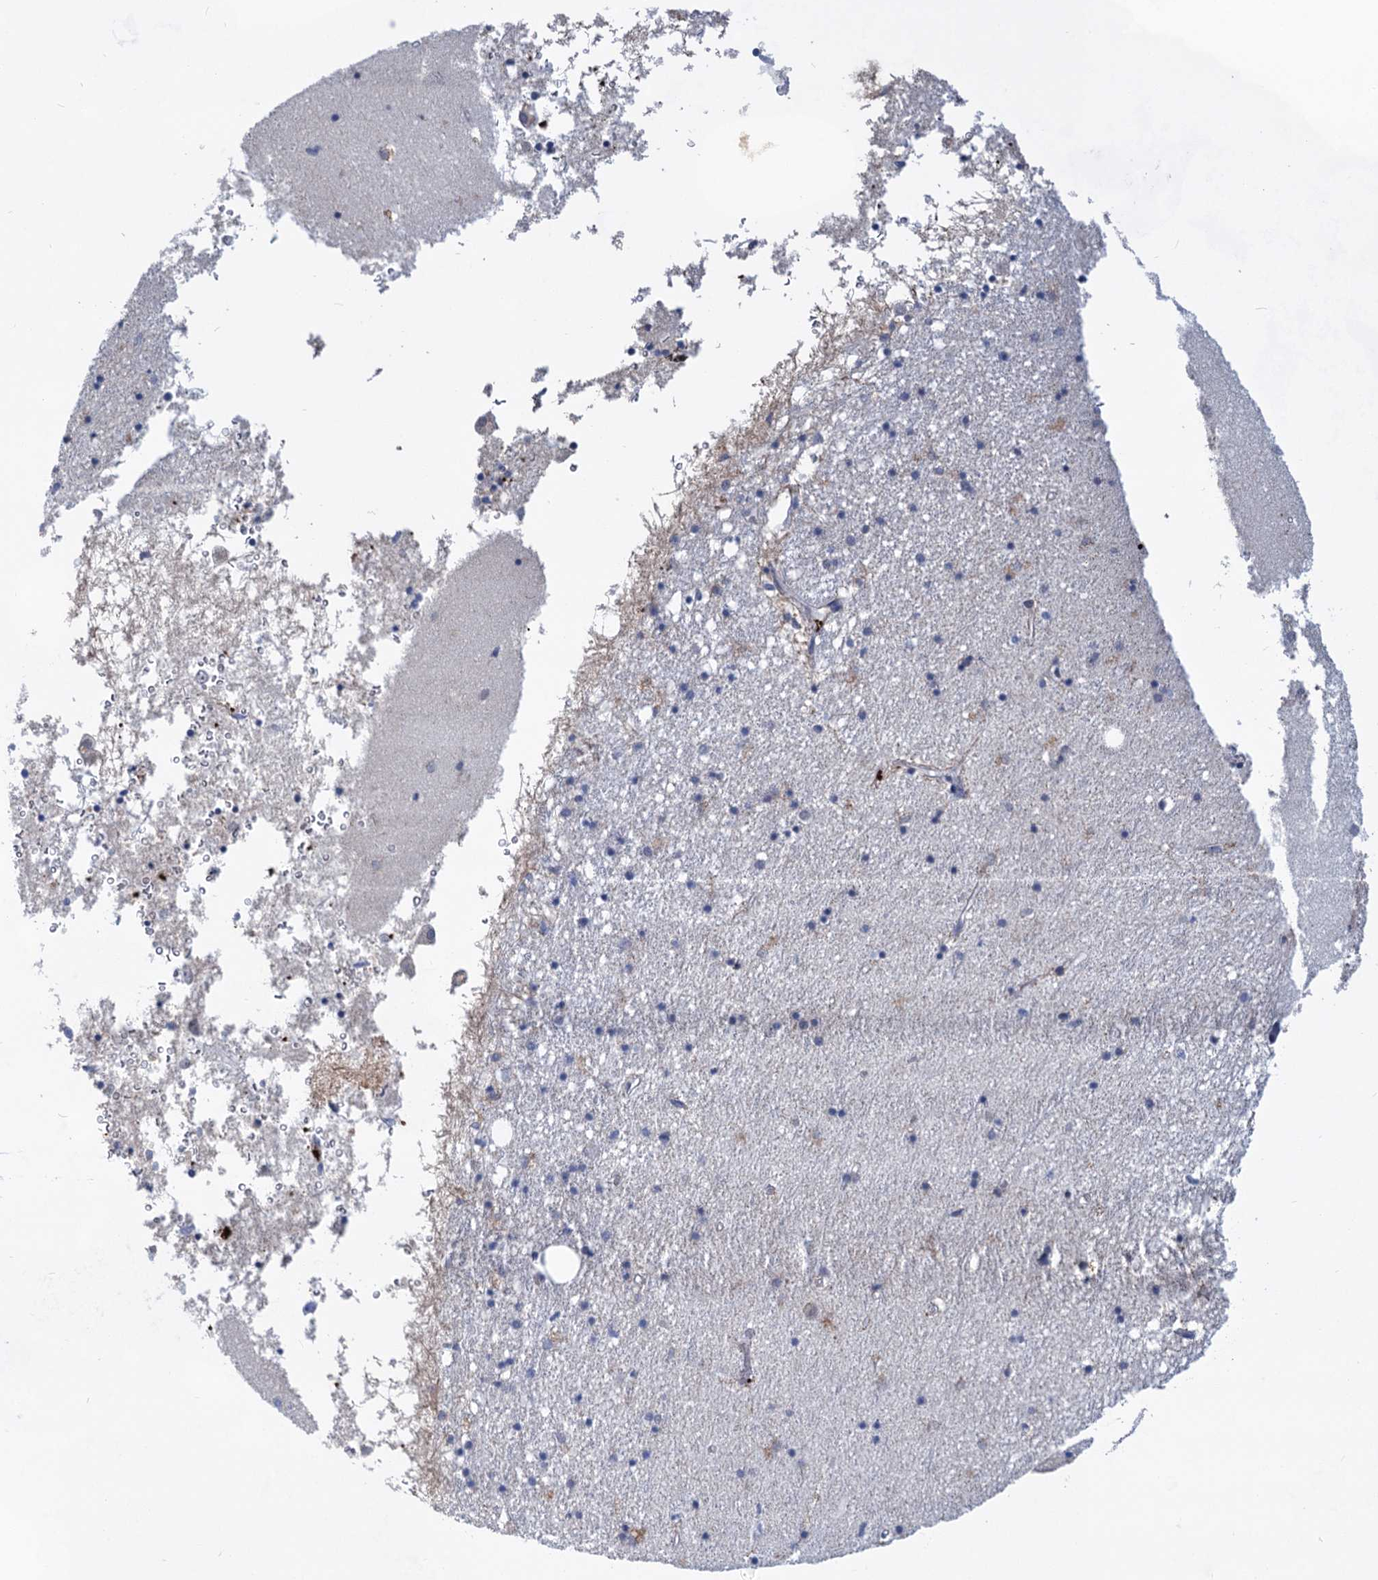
{"staining": {"intensity": "negative", "quantity": "none", "location": "none"}, "tissue": "hippocampus", "cell_type": "Glial cells", "image_type": "normal", "snomed": [{"axis": "morphology", "description": "Normal tissue, NOS"}, {"axis": "topography", "description": "Hippocampus"}], "caption": "This is a histopathology image of immunohistochemistry (IHC) staining of benign hippocampus, which shows no positivity in glial cells. (DAB (3,3'-diaminobenzidine) immunohistochemistry visualized using brightfield microscopy, high magnification).", "gene": "MON2", "patient": {"sex": "male", "age": 70}}